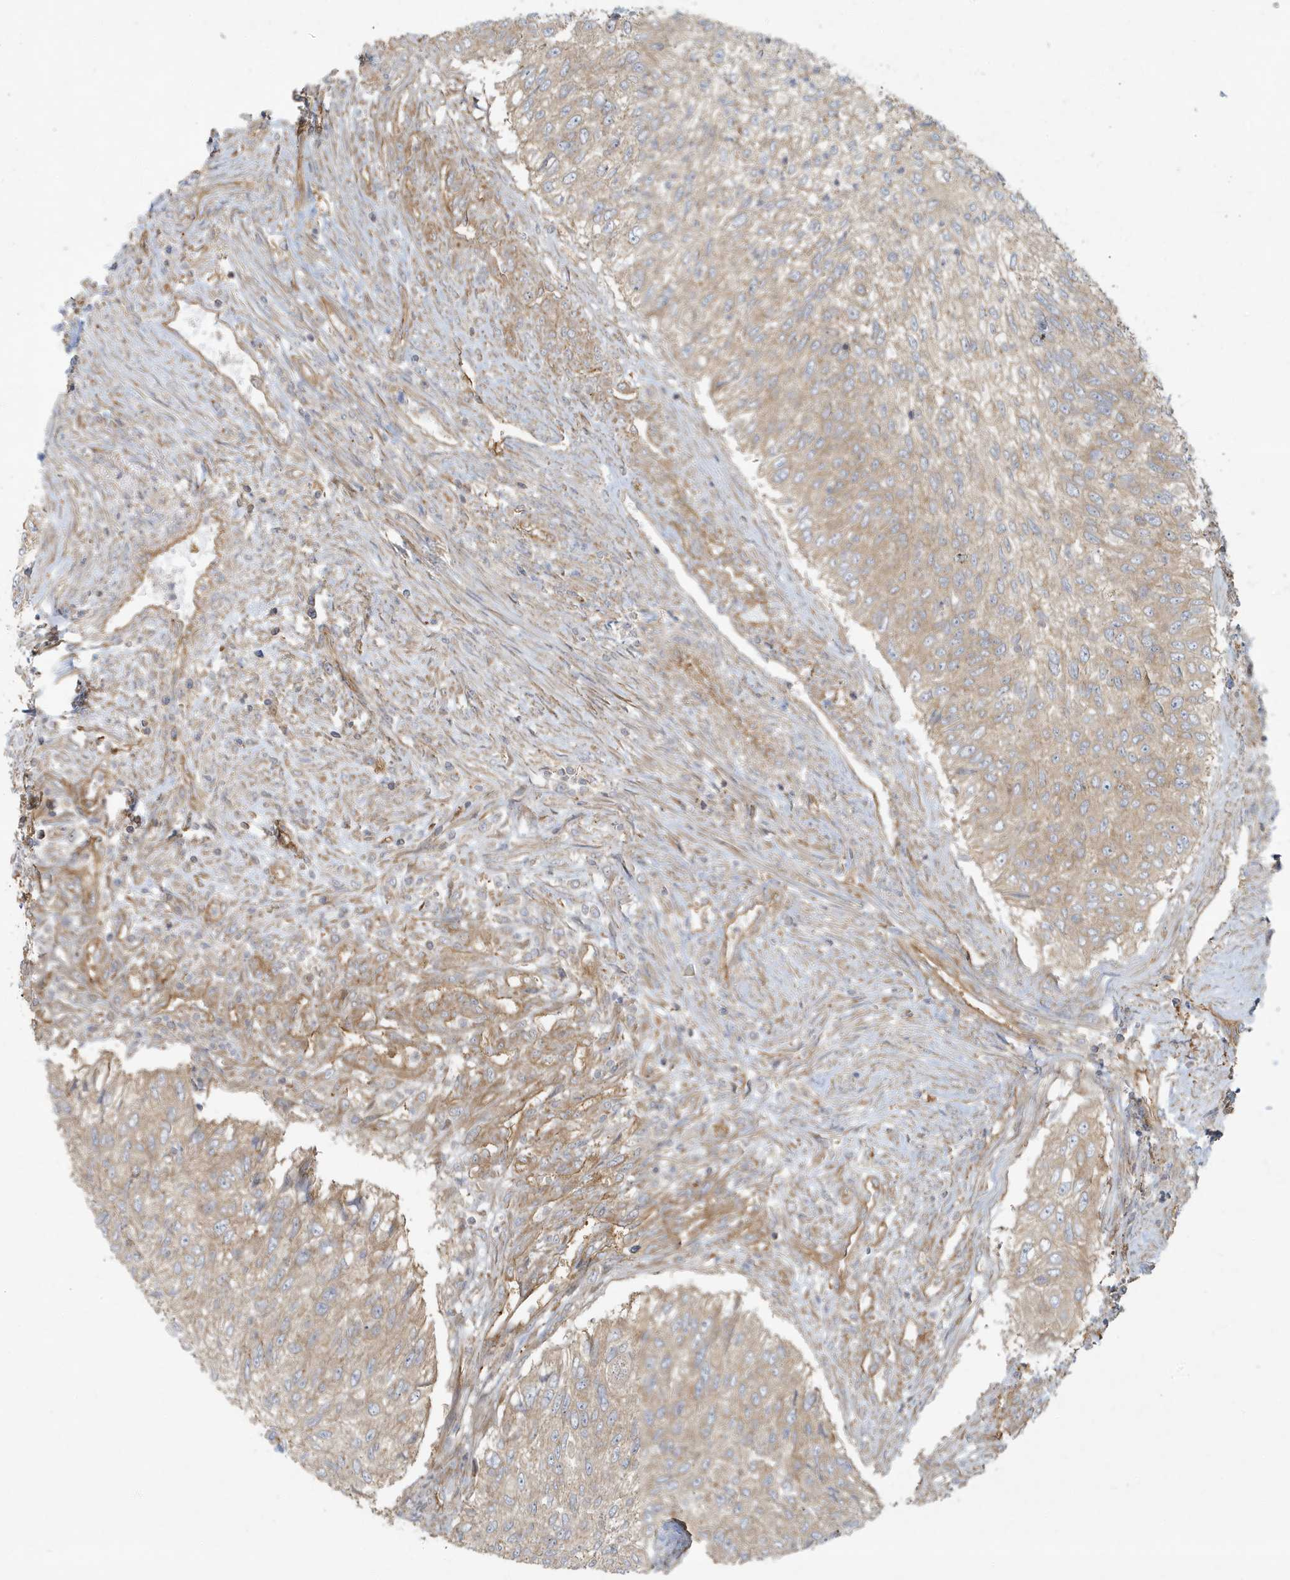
{"staining": {"intensity": "weak", "quantity": ">75%", "location": "cytoplasmic/membranous"}, "tissue": "urothelial cancer", "cell_type": "Tumor cells", "image_type": "cancer", "snomed": [{"axis": "morphology", "description": "Urothelial carcinoma, High grade"}, {"axis": "topography", "description": "Urinary bladder"}], "caption": "Urothelial cancer stained with a protein marker displays weak staining in tumor cells.", "gene": "ATP23", "patient": {"sex": "female", "age": 60}}